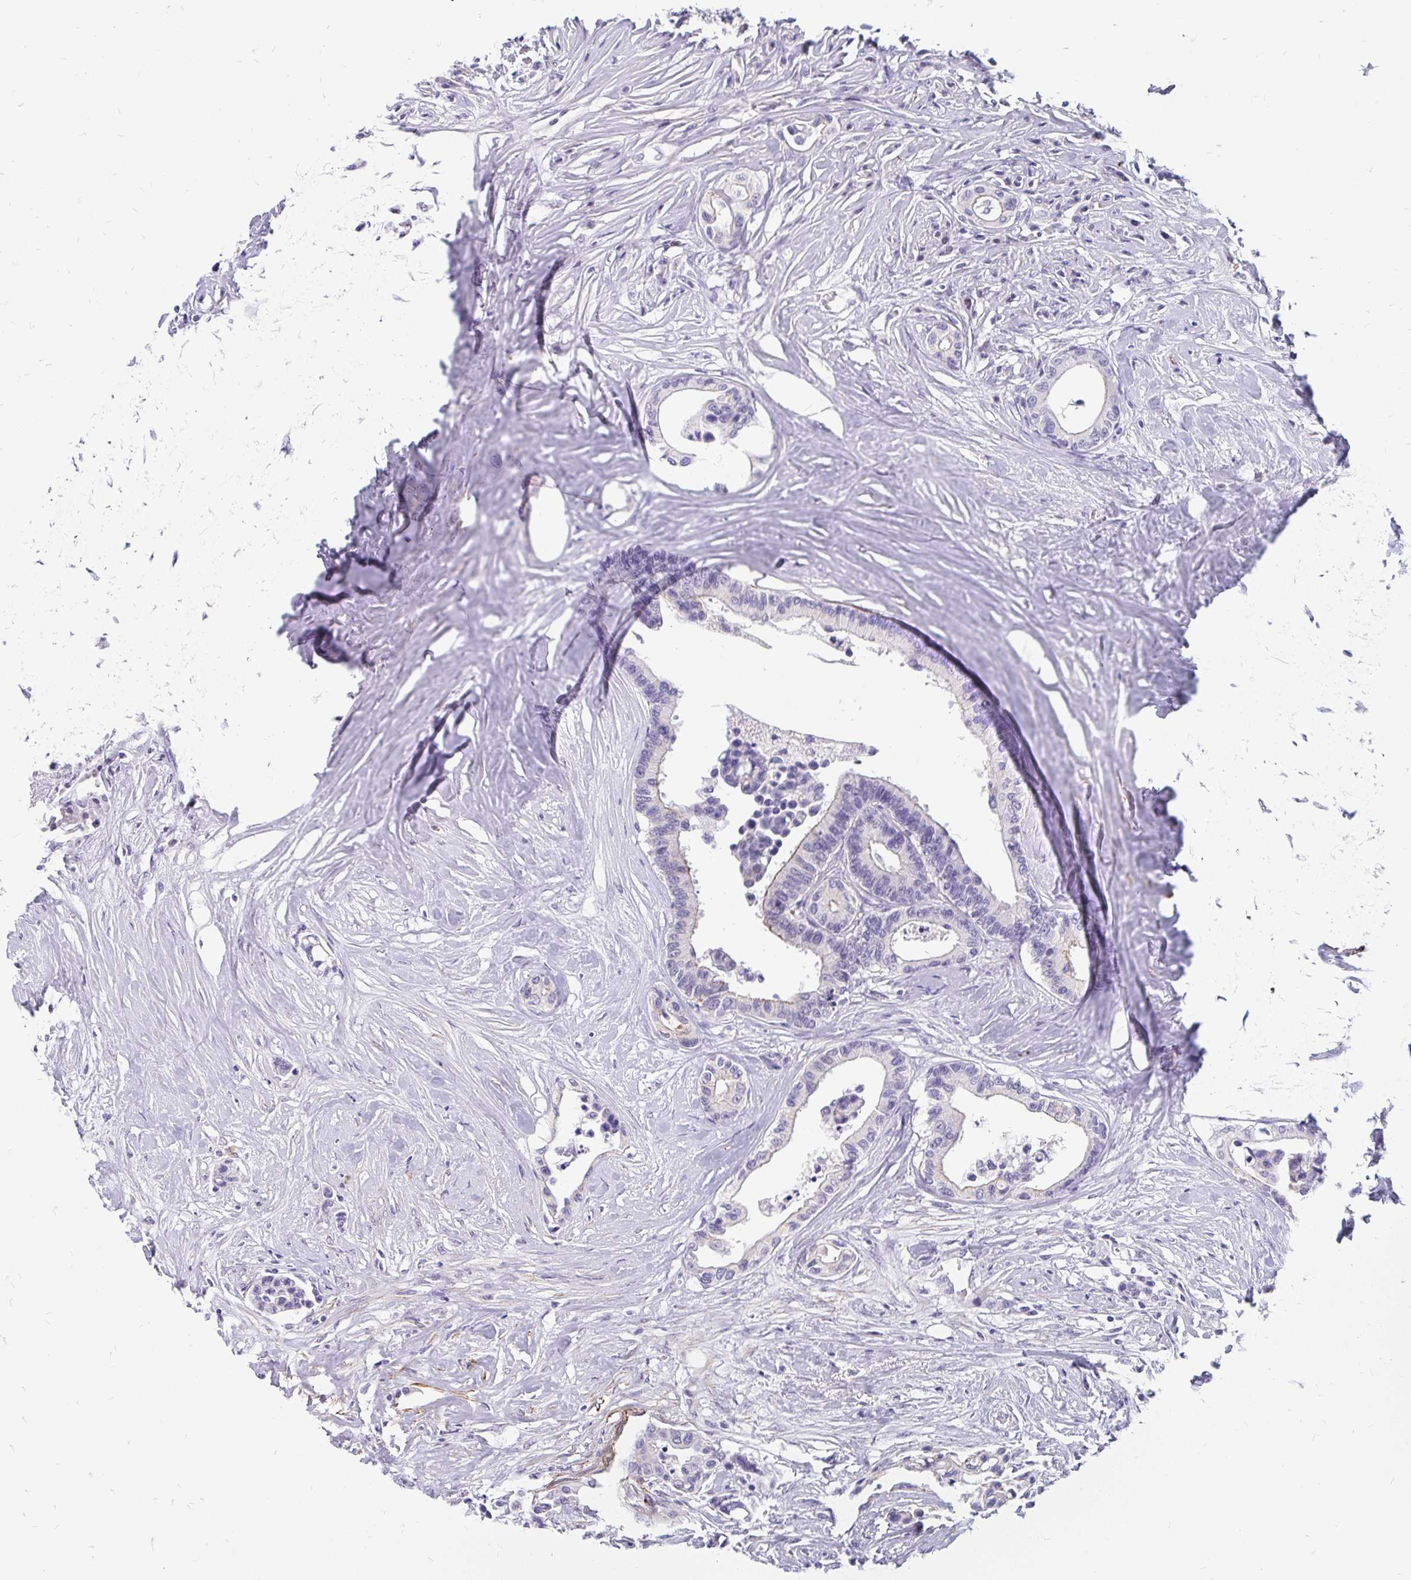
{"staining": {"intensity": "weak", "quantity": "25%-75%", "location": "cytoplasmic/membranous"}, "tissue": "colorectal cancer", "cell_type": "Tumor cells", "image_type": "cancer", "snomed": [{"axis": "morphology", "description": "Normal tissue, NOS"}, {"axis": "morphology", "description": "Adenocarcinoma, NOS"}, {"axis": "topography", "description": "Colon"}], "caption": "Approximately 25%-75% of tumor cells in human colorectal adenocarcinoma show weak cytoplasmic/membranous protein positivity as visualized by brown immunohistochemical staining.", "gene": "EML5", "patient": {"sex": "male", "age": 82}}